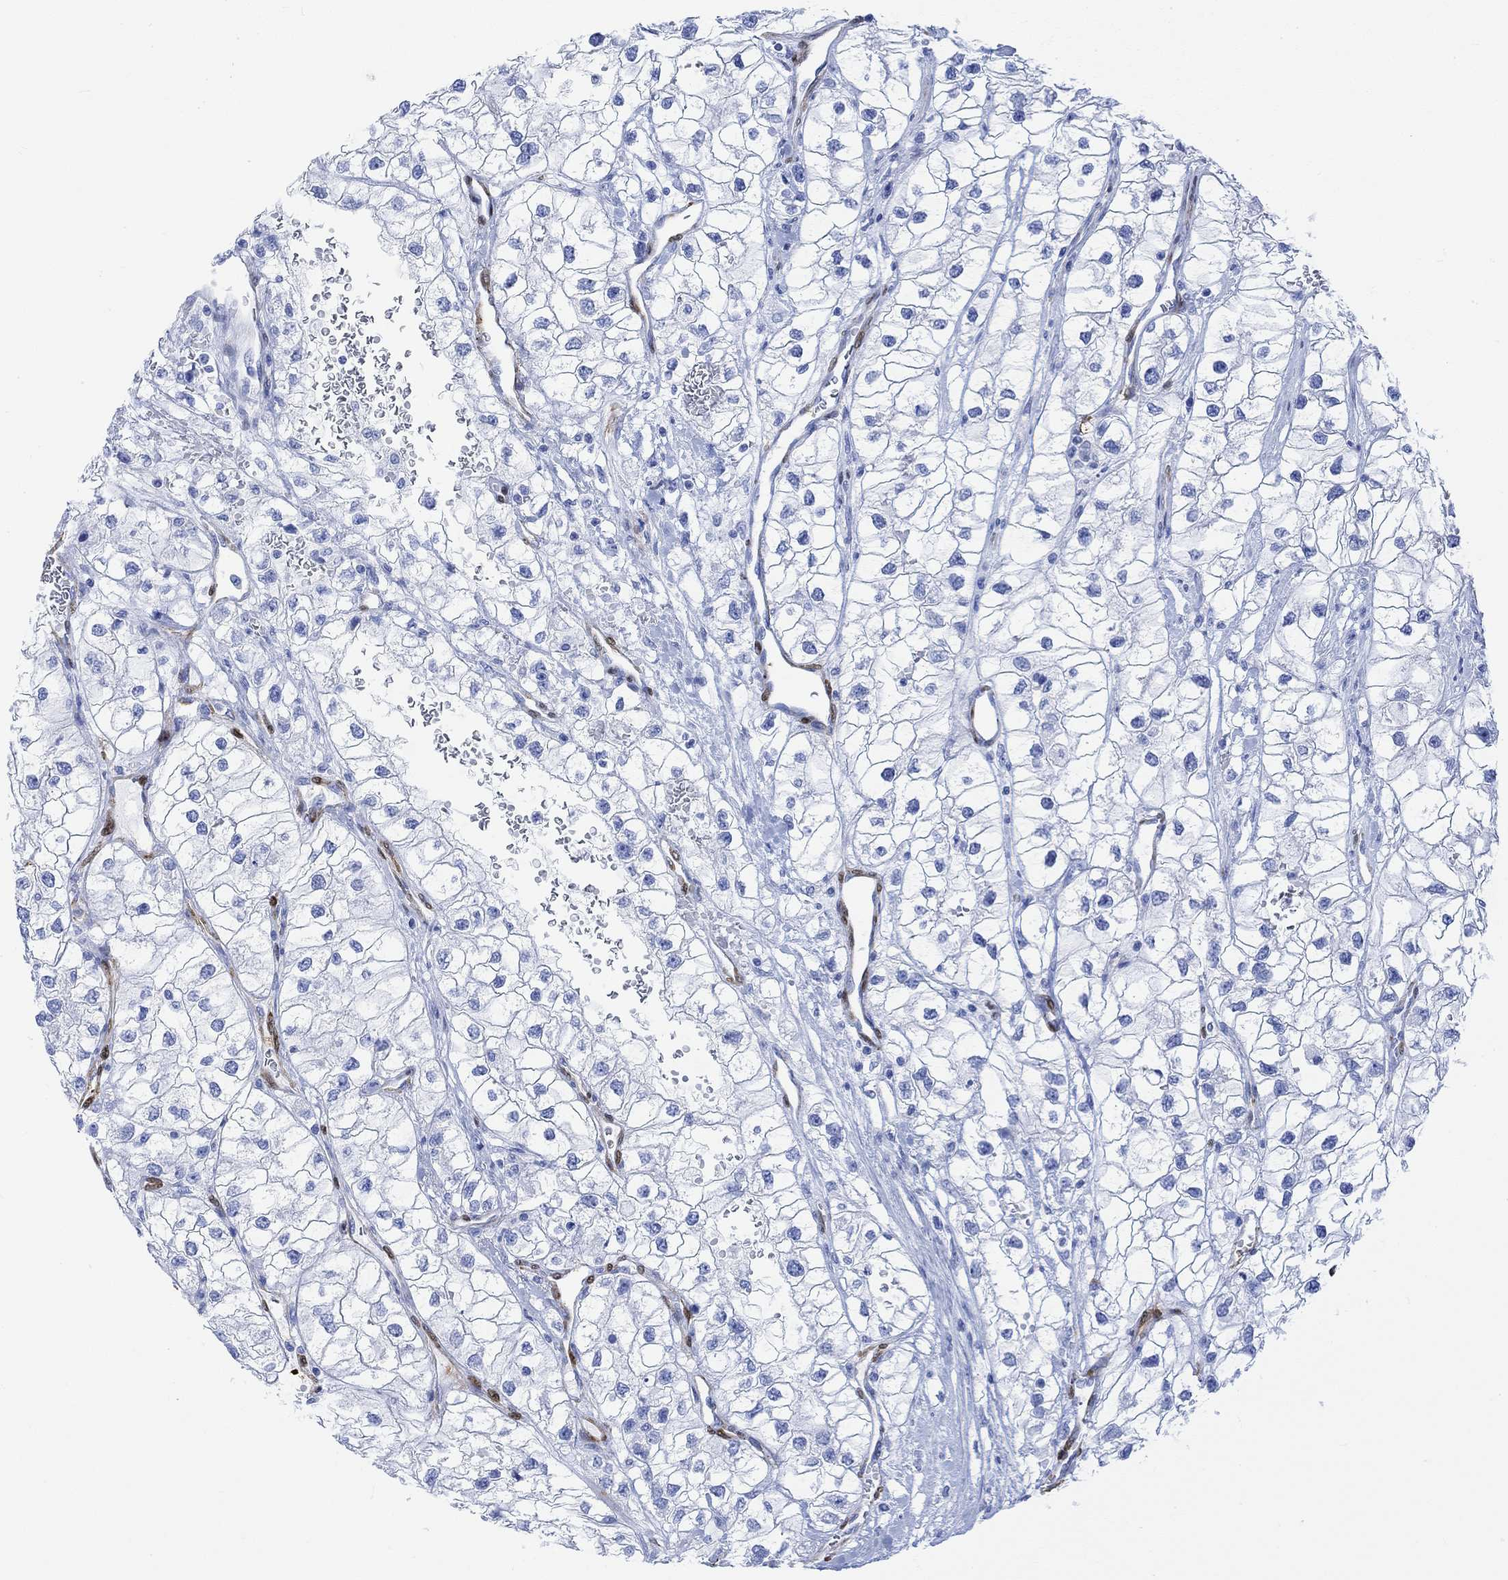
{"staining": {"intensity": "negative", "quantity": "none", "location": "none"}, "tissue": "renal cancer", "cell_type": "Tumor cells", "image_type": "cancer", "snomed": [{"axis": "morphology", "description": "Adenocarcinoma, NOS"}, {"axis": "topography", "description": "Kidney"}], "caption": "A micrograph of renal cancer (adenocarcinoma) stained for a protein reveals no brown staining in tumor cells.", "gene": "TPPP3", "patient": {"sex": "male", "age": 59}}